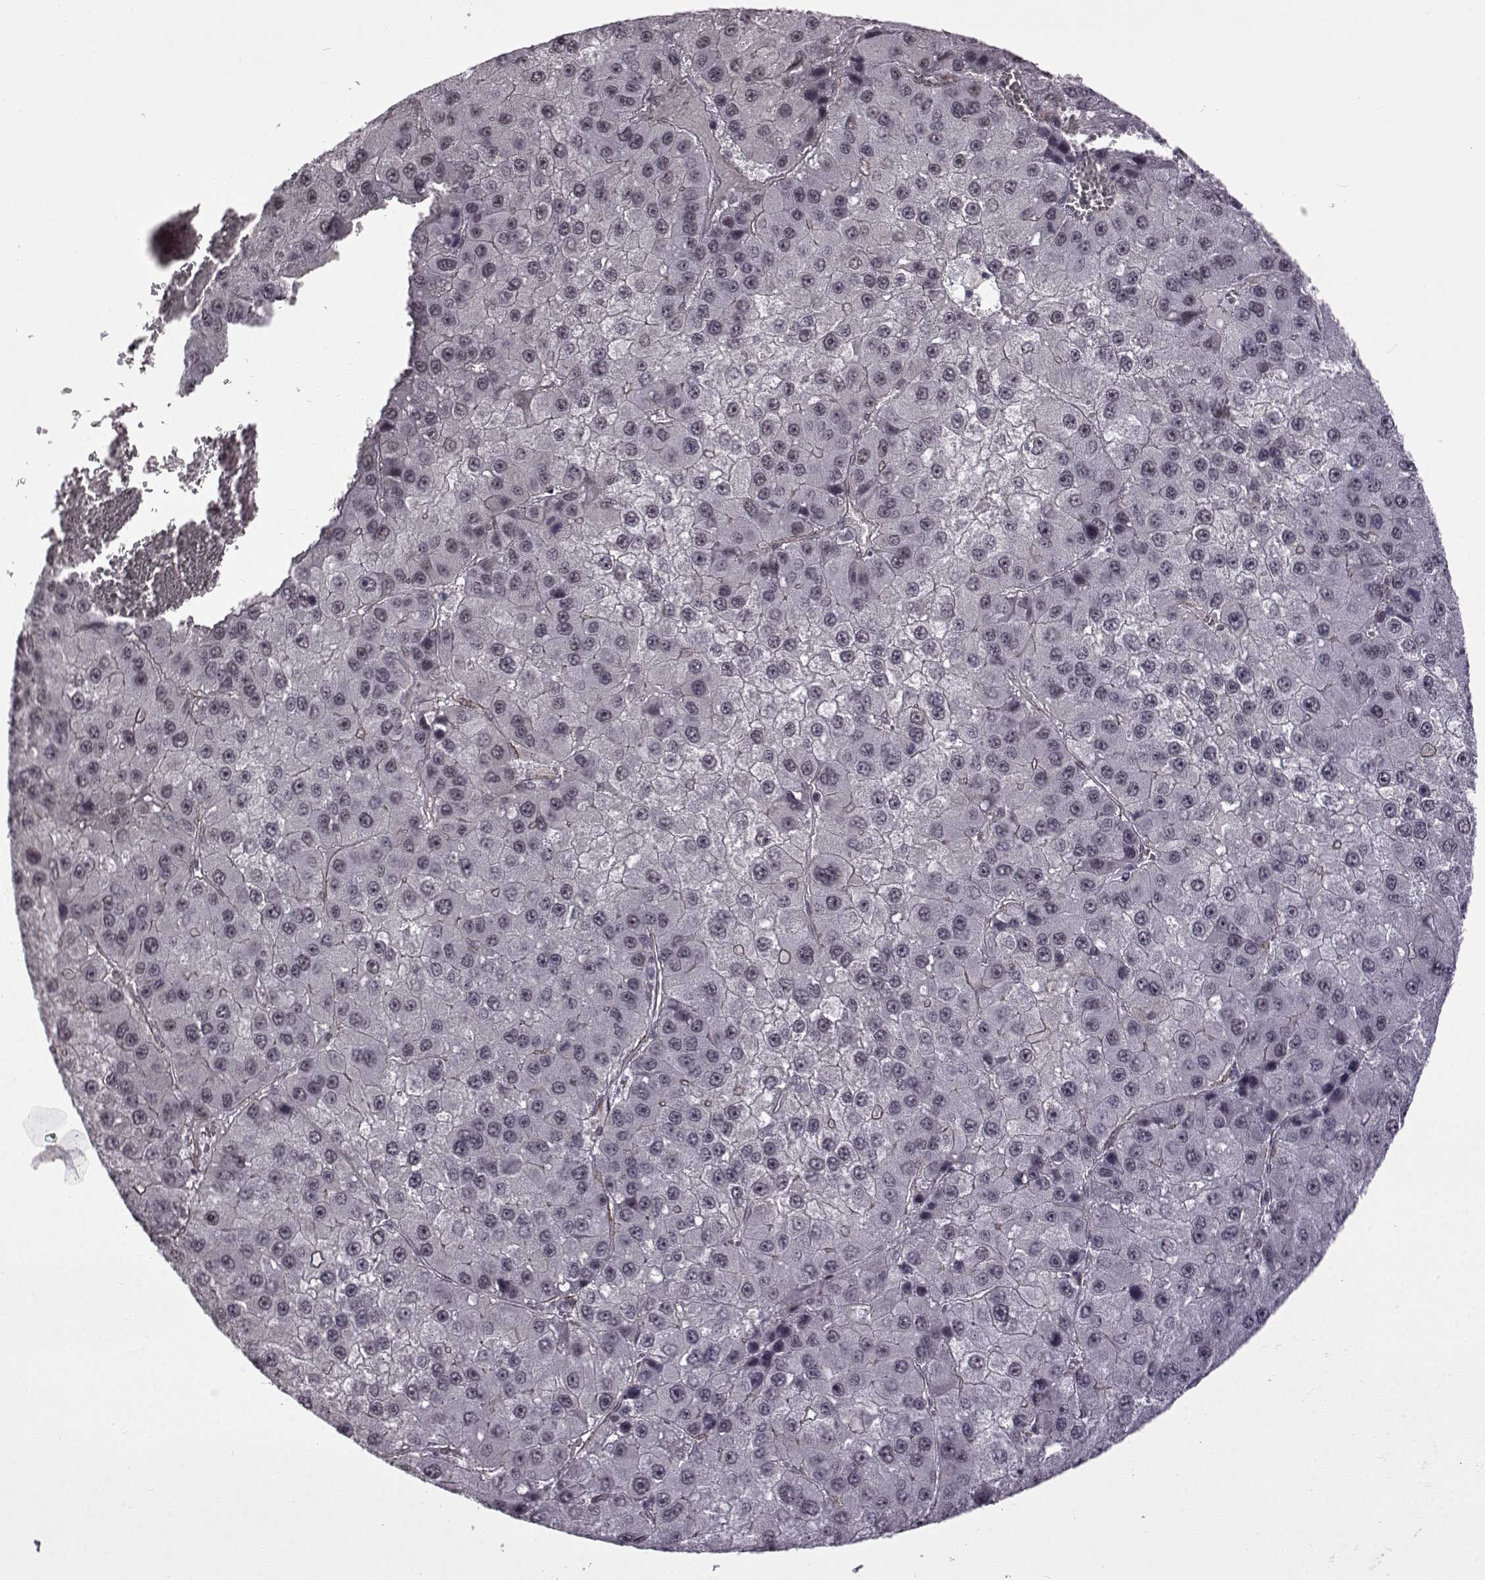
{"staining": {"intensity": "negative", "quantity": "none", "location": "none"}, "tissue": "liver cancer", "cell_type": "Tumor cells", "image_type": "cancer", "snomed": [{"axis": "morphology", "description": "Carcinoma, Hepatocellular, NOS"}, {"axis": "topography", "description": "Liver"}], "caption": "IHC of liver cancer displays no expression in tumor cells.", "gene": "SYNPO2", "patient": {"sex": "female", "age": 73}}